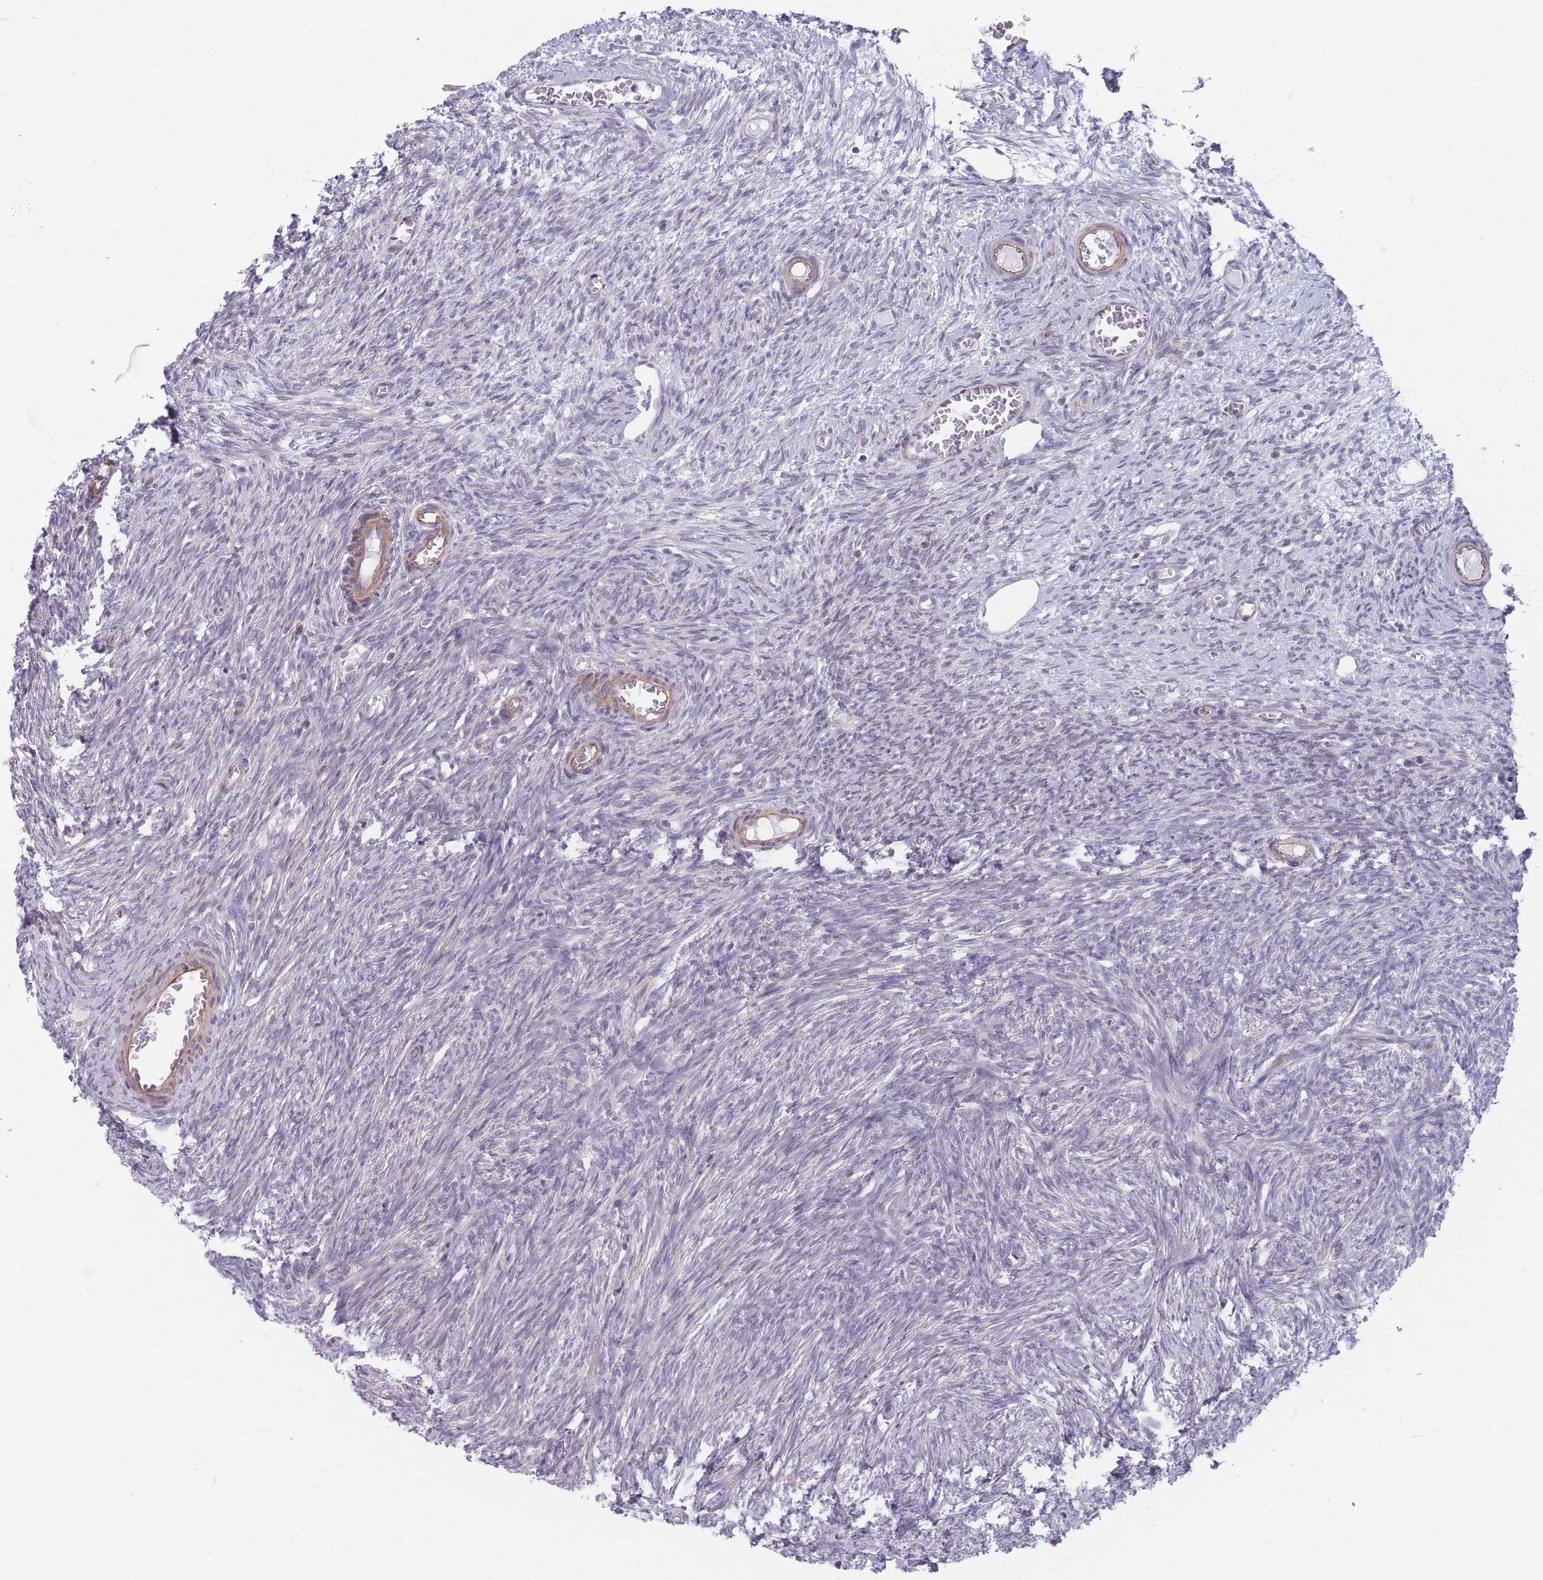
{"staining": {"intensity": "negative", "quantity": "none", "location": "none"}, "tissue": "ovary", "cell_type": "Ovarian stroma cells", "image_type": "normal", "snomed": [{"axis": "morphology", "description": "Normal tissue, NOS"}, {"axis": "topography", "description": "Ovary"}], "caption": "Ovary stained for a protein using immunohistochemistry (IHC) demonstrates no positivity ovarian stroma cells.", "gene": "VRK2", "patient": {"sex": "female", "age": 44}}